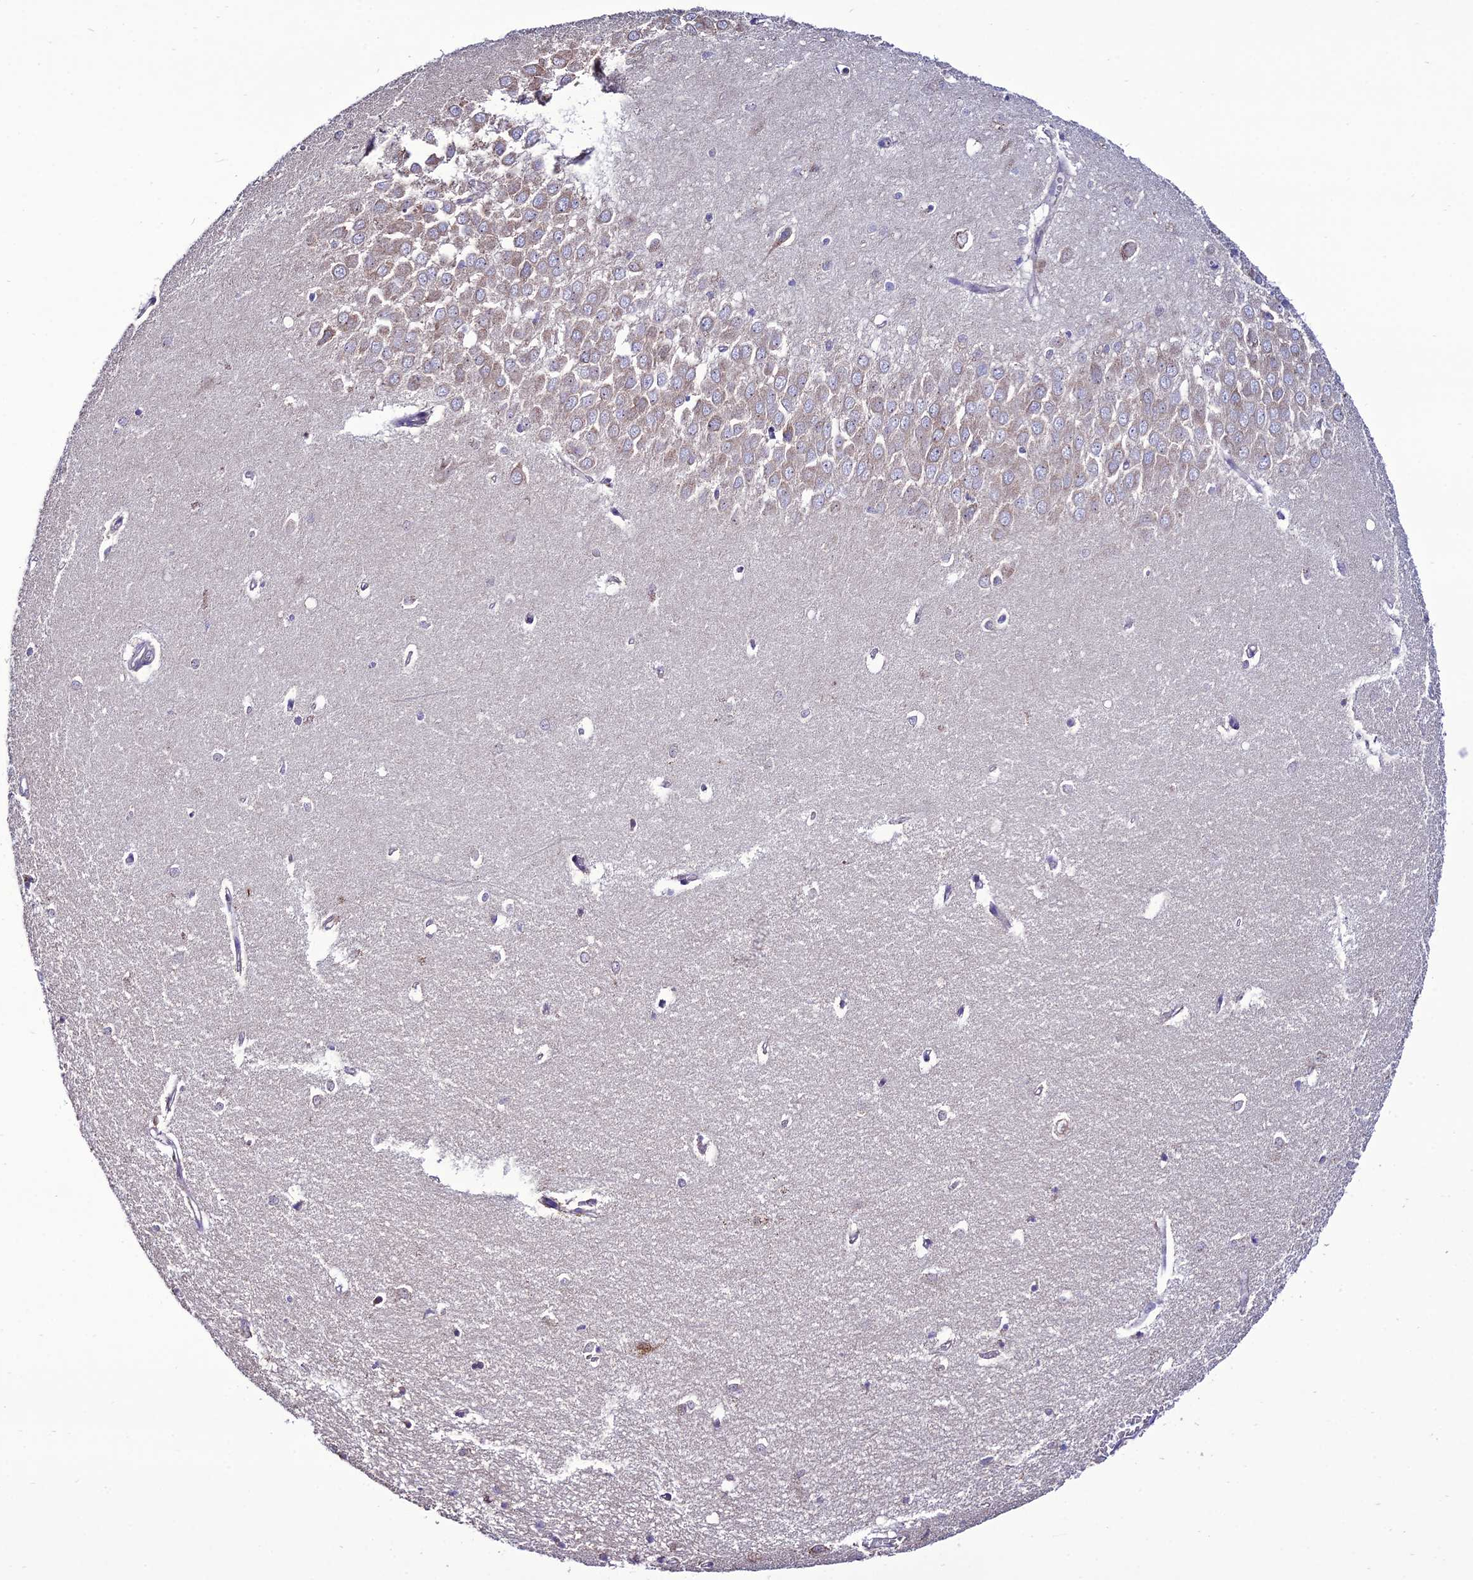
{"staining": {"intensity": "negative", "quantity": "none", "location": "none"}, "tissue": "hippocampus", "cell_type": "Glial cells", "image_type": "normal", "snomed": [{"axis": "morphology", "description": "Normal tissue, NOS"}, {"axis": "topography", "description": "Hippocampus"}], "caption": "A high-resolution histopathology image shows immunohistochemistry staining of benign hippocampus, which shows no significant expression in glial cells.", "gene": "HOGA1", "patient": {"sex": "female", "age": 64}}